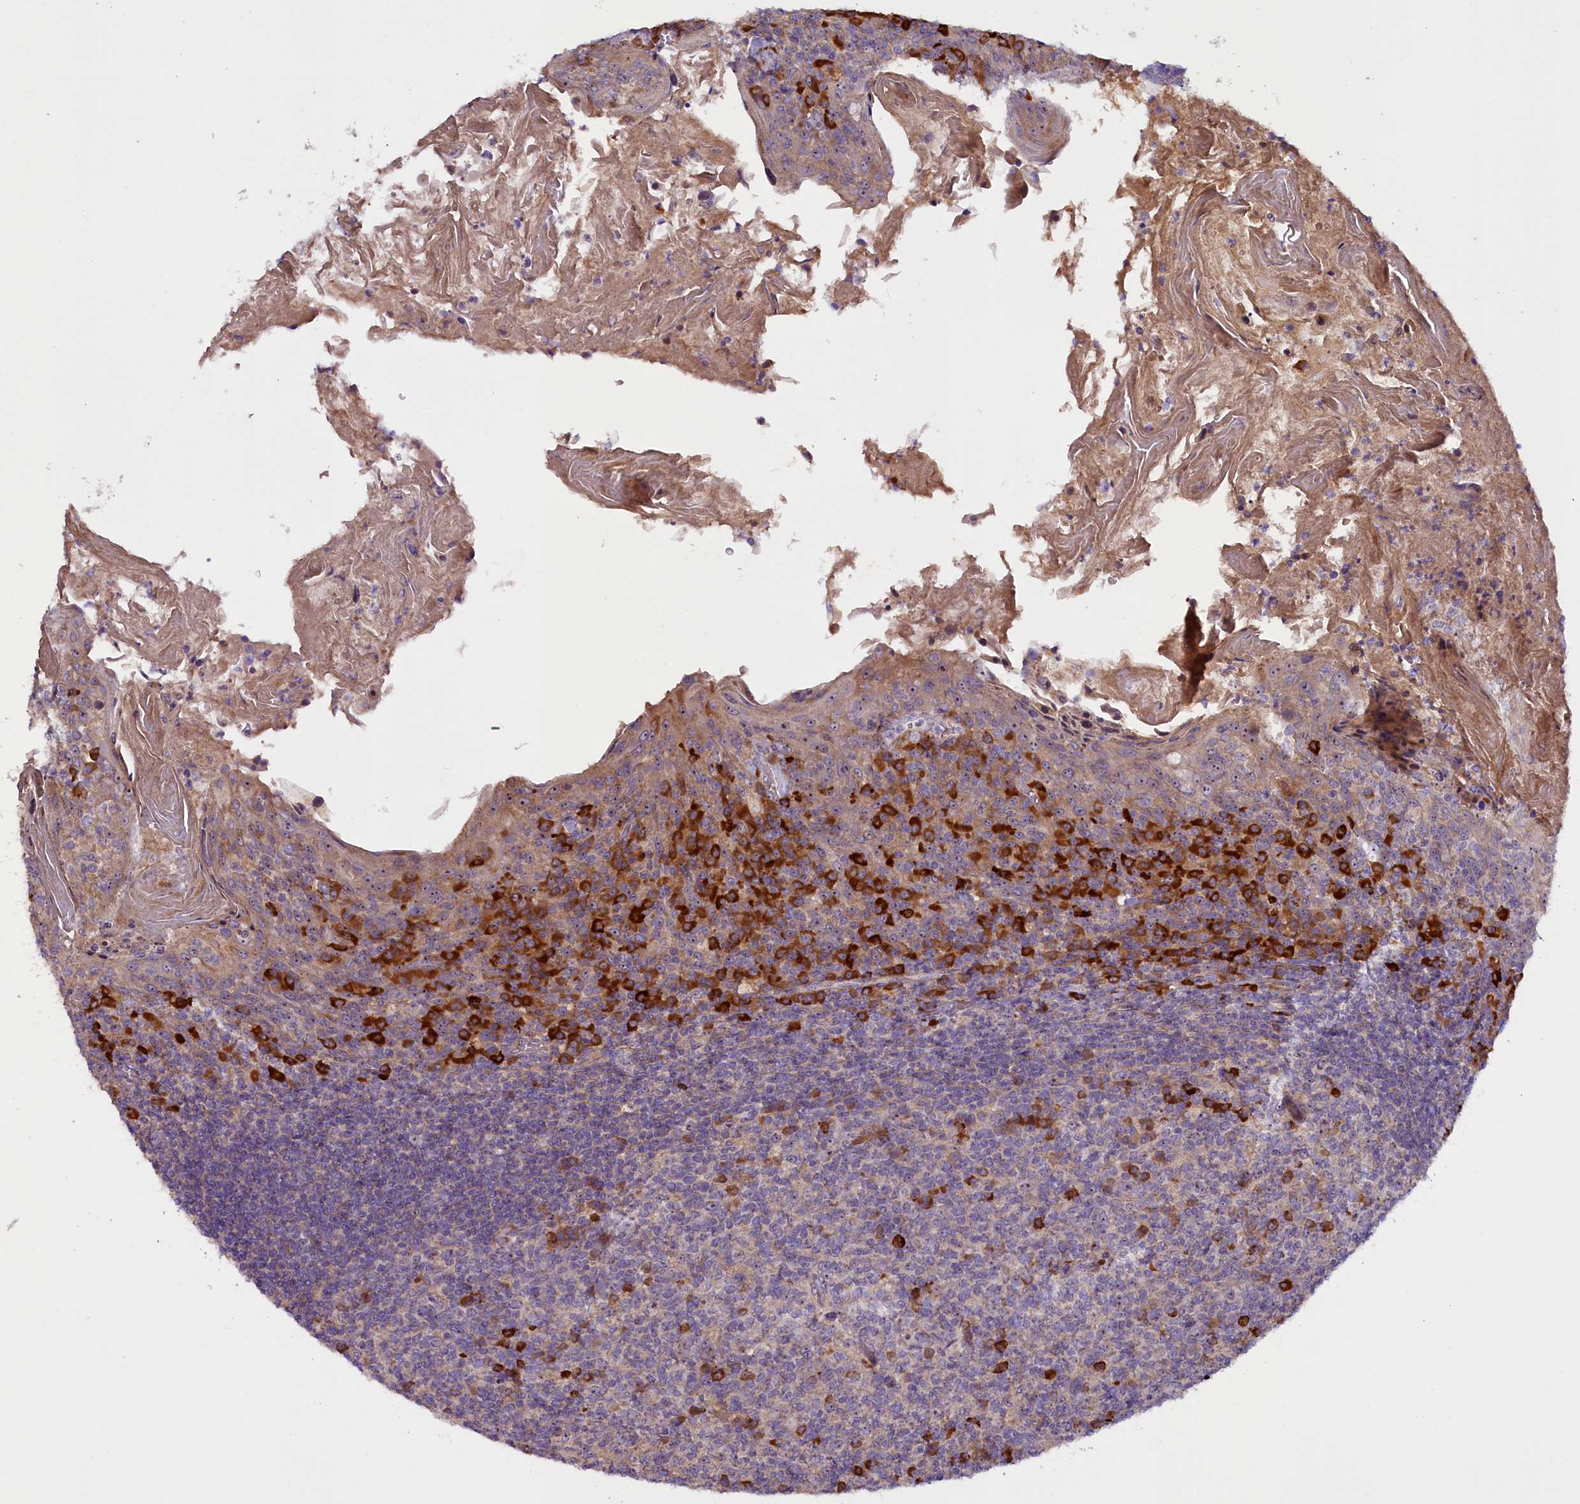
{"staining": {"intensity": "strong", "quantity": "<25%", "location": "cytoplasmic/membranous"}, "tissue": "tonsil", "cell_type": "Germinal center cells", "image_type": "normal", "snomed": [{"axis": "morphology", "description": "Normal tissue, NOS"}, {"axis": "topography", "description": "Tonsil"}], "caption": "High-magnification brightfield microscopy of normal tonsil stained with DAB (3,3'-diaminobenzidine) (brown) and counterstained with hematoxylin (blue). germinal center cells exhibit strong cytoplasmic/membranous staining is seen in approximately<25% of cells.", "gene": "FRY", "patient": {"sex": "female", "age": 10}}